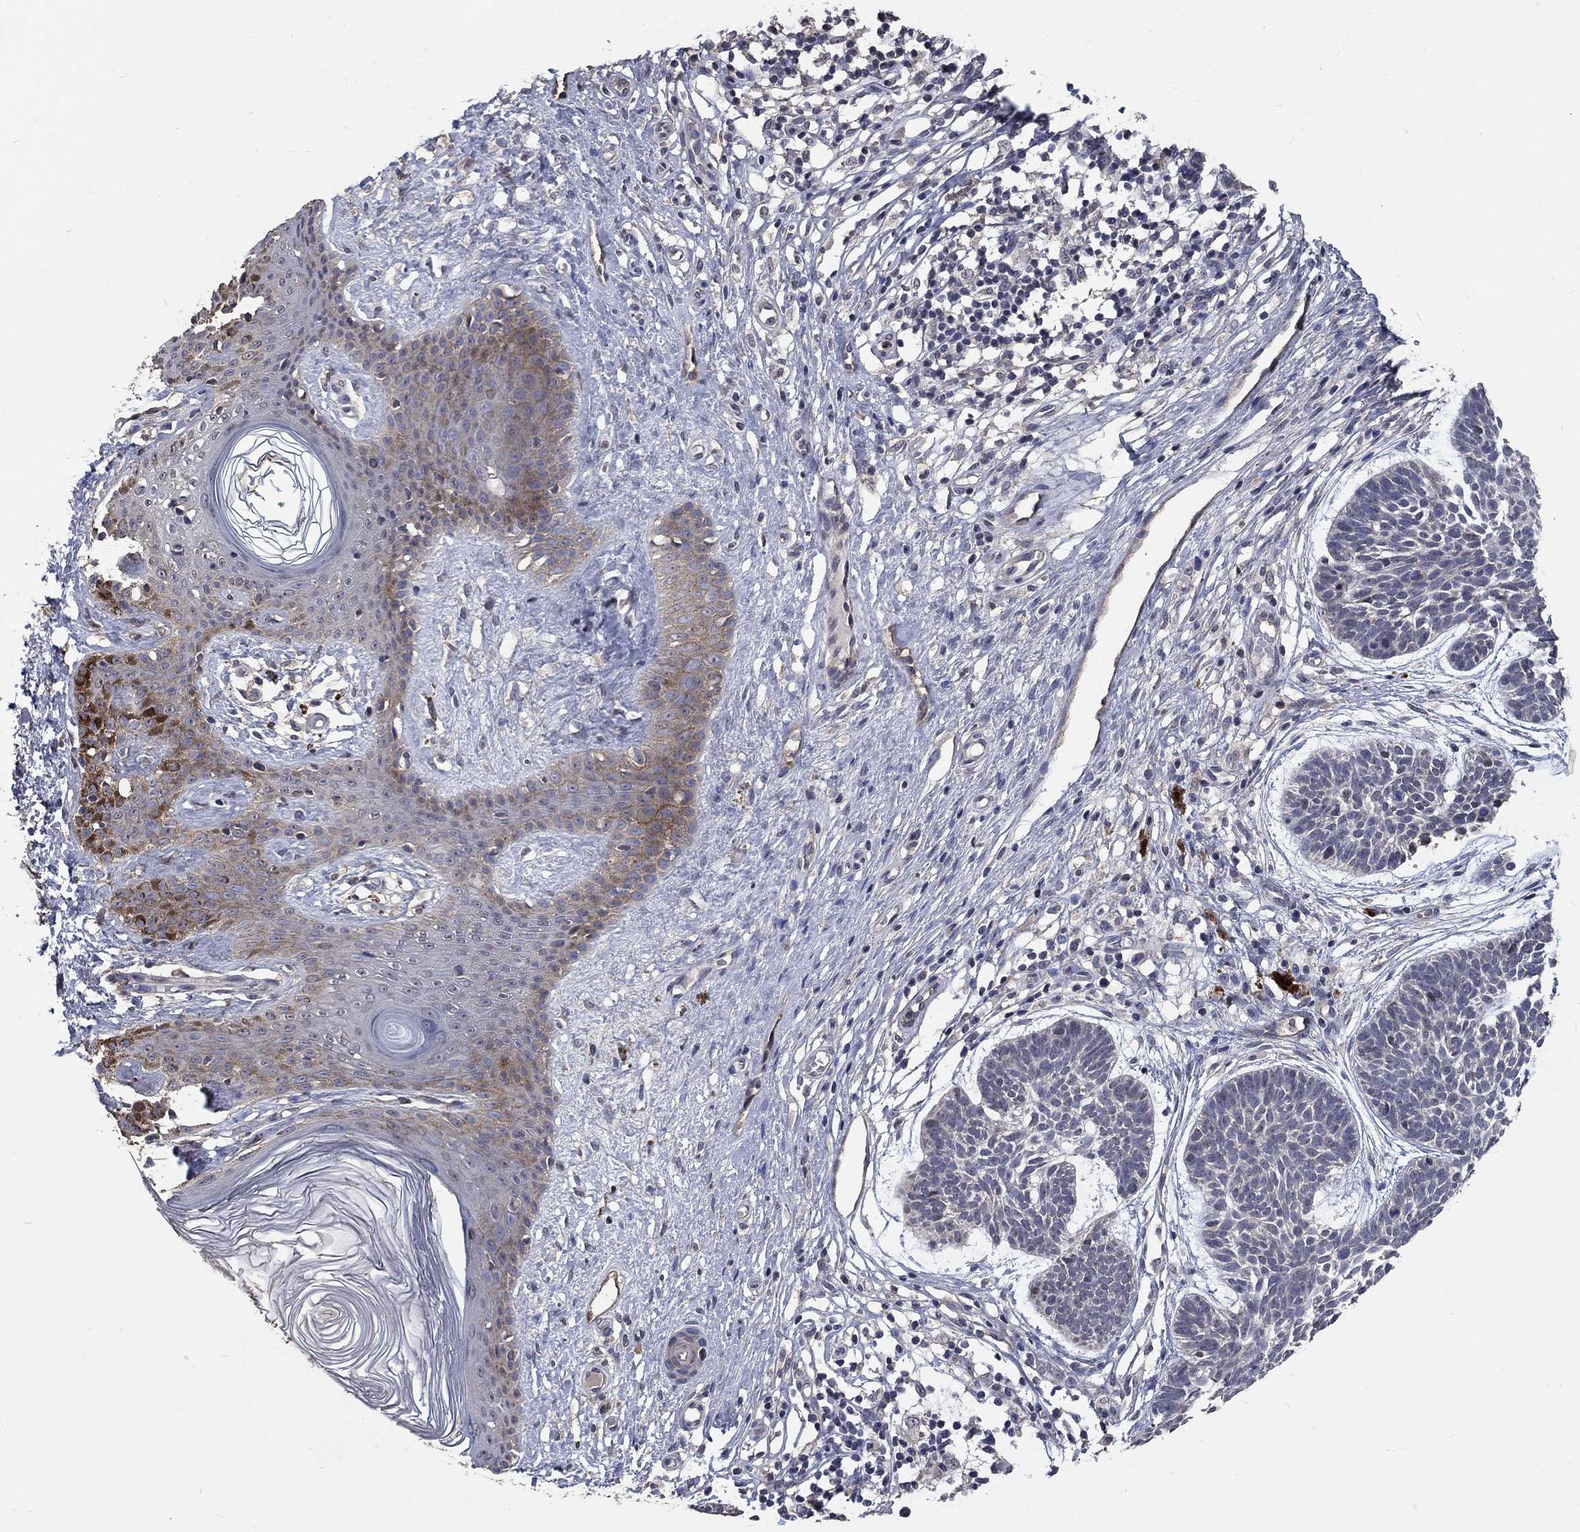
{"staining": {"intensity": "moderate", "quantity": "<25%", "location": "cytoplasmic/membranous"}, "tissue": "skin cancer", "cell_type": "Tumor cells", "image_type": "cancer", "snomed": [{"axis": "morphology", "description": "Basal cell carcinoma"}, {"axis": "topography", "description": "Skin"}], "caption": "A brown stain shows moderate cytoplasmic/membranous expression of a protein in skin basal cell carcinoma tumor cells. (Stains: DAB in brown, nuclei in blue, Microscopy: brightfield microscopy at high magnification).", "gene": "CHST5", "patient": {"sex": "male", "age": 85}}